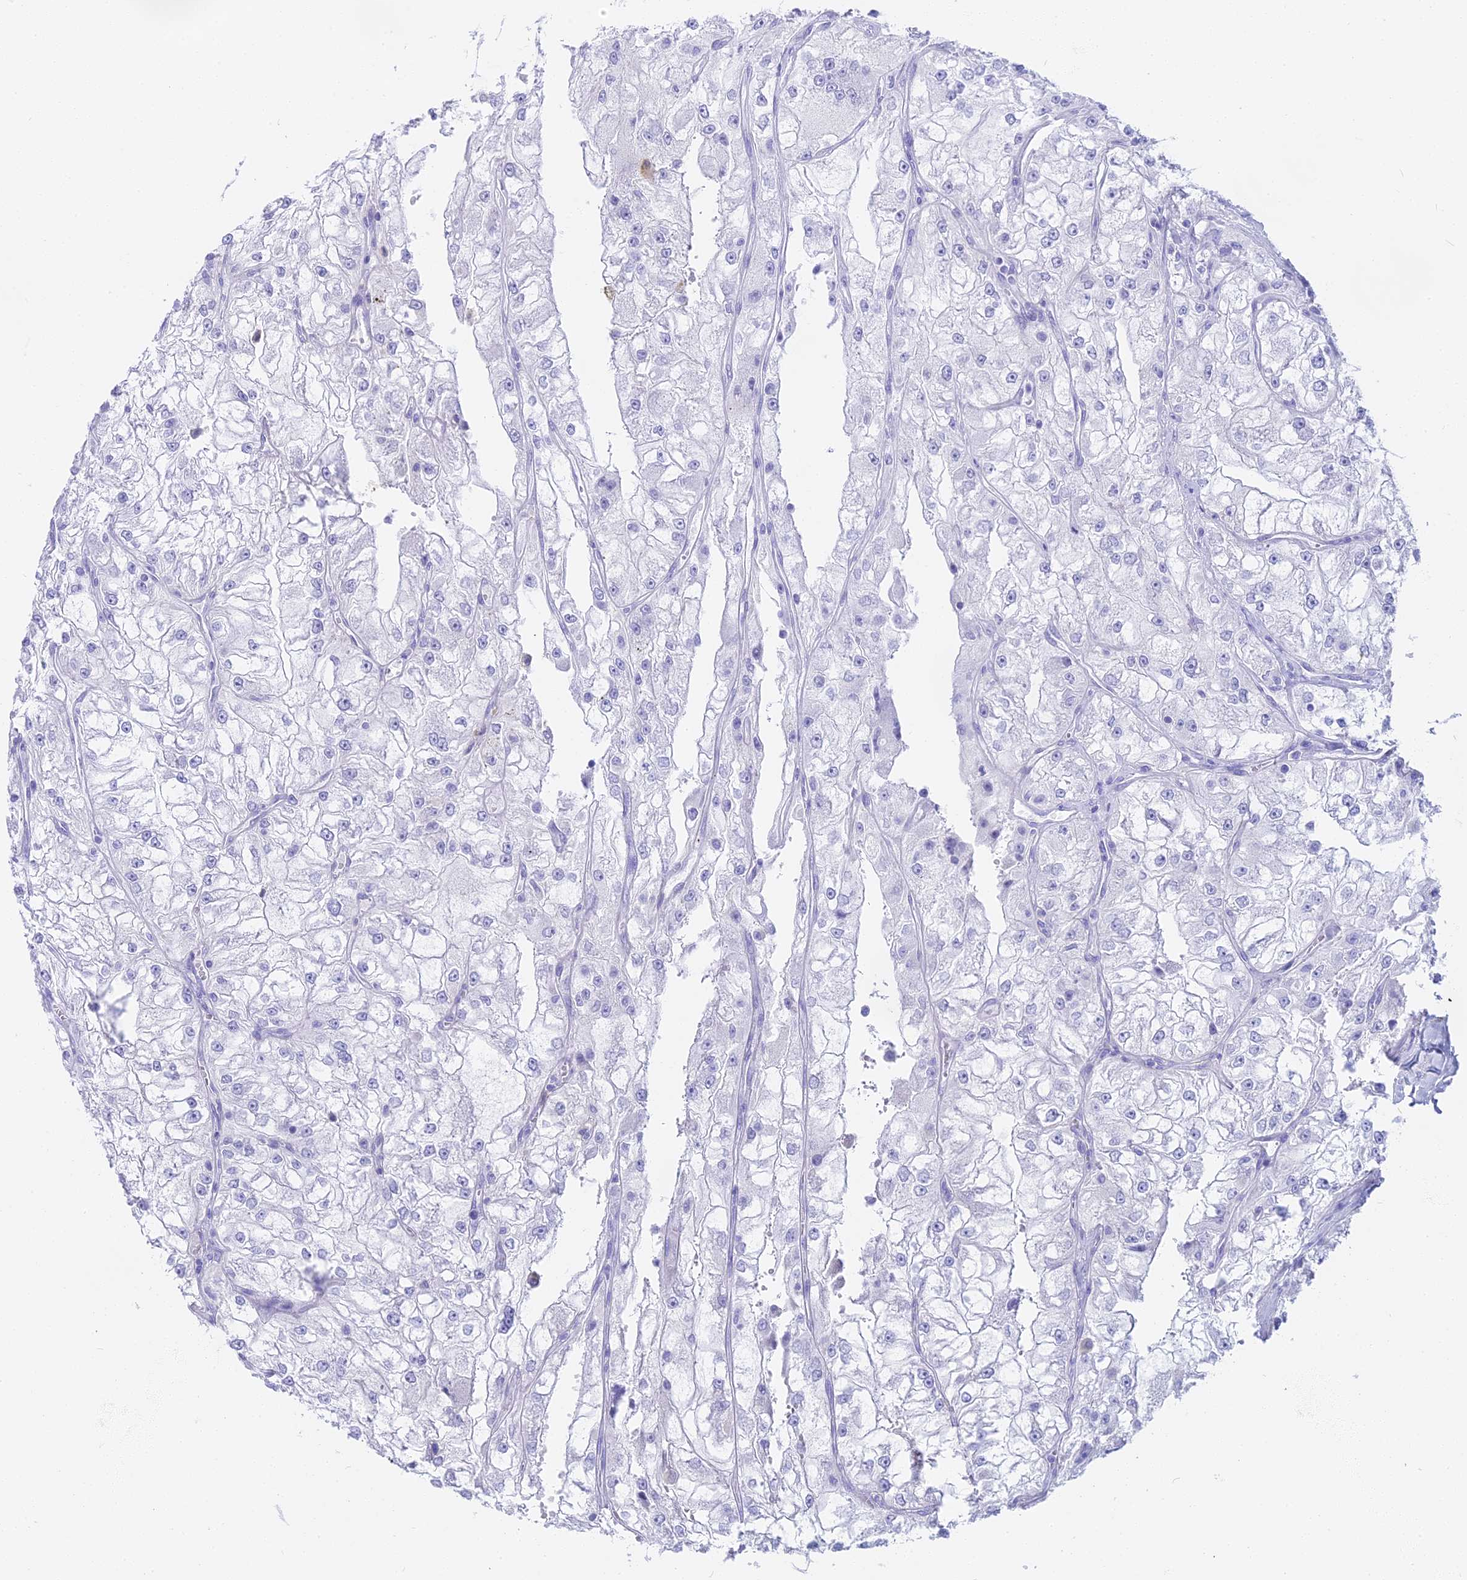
{"staining": {"intensity": "negative", "quantity": "none", "location": "none"}, "tissue": "renal cancer", "cell_type": "Tumor cells", "image_type": "cancer", "snomed": [{"axis": "morphology", "description": "Adenocarcinoma, NOS"}, {"axis": "topography", "description": "Kidney"}], "caption": "Immunohistochemical staining of renal adenocarcinoma reveals no significant staining in tumor cells.", "gene": "CGB2", "patient": {"sex": "female", "age": 72}}